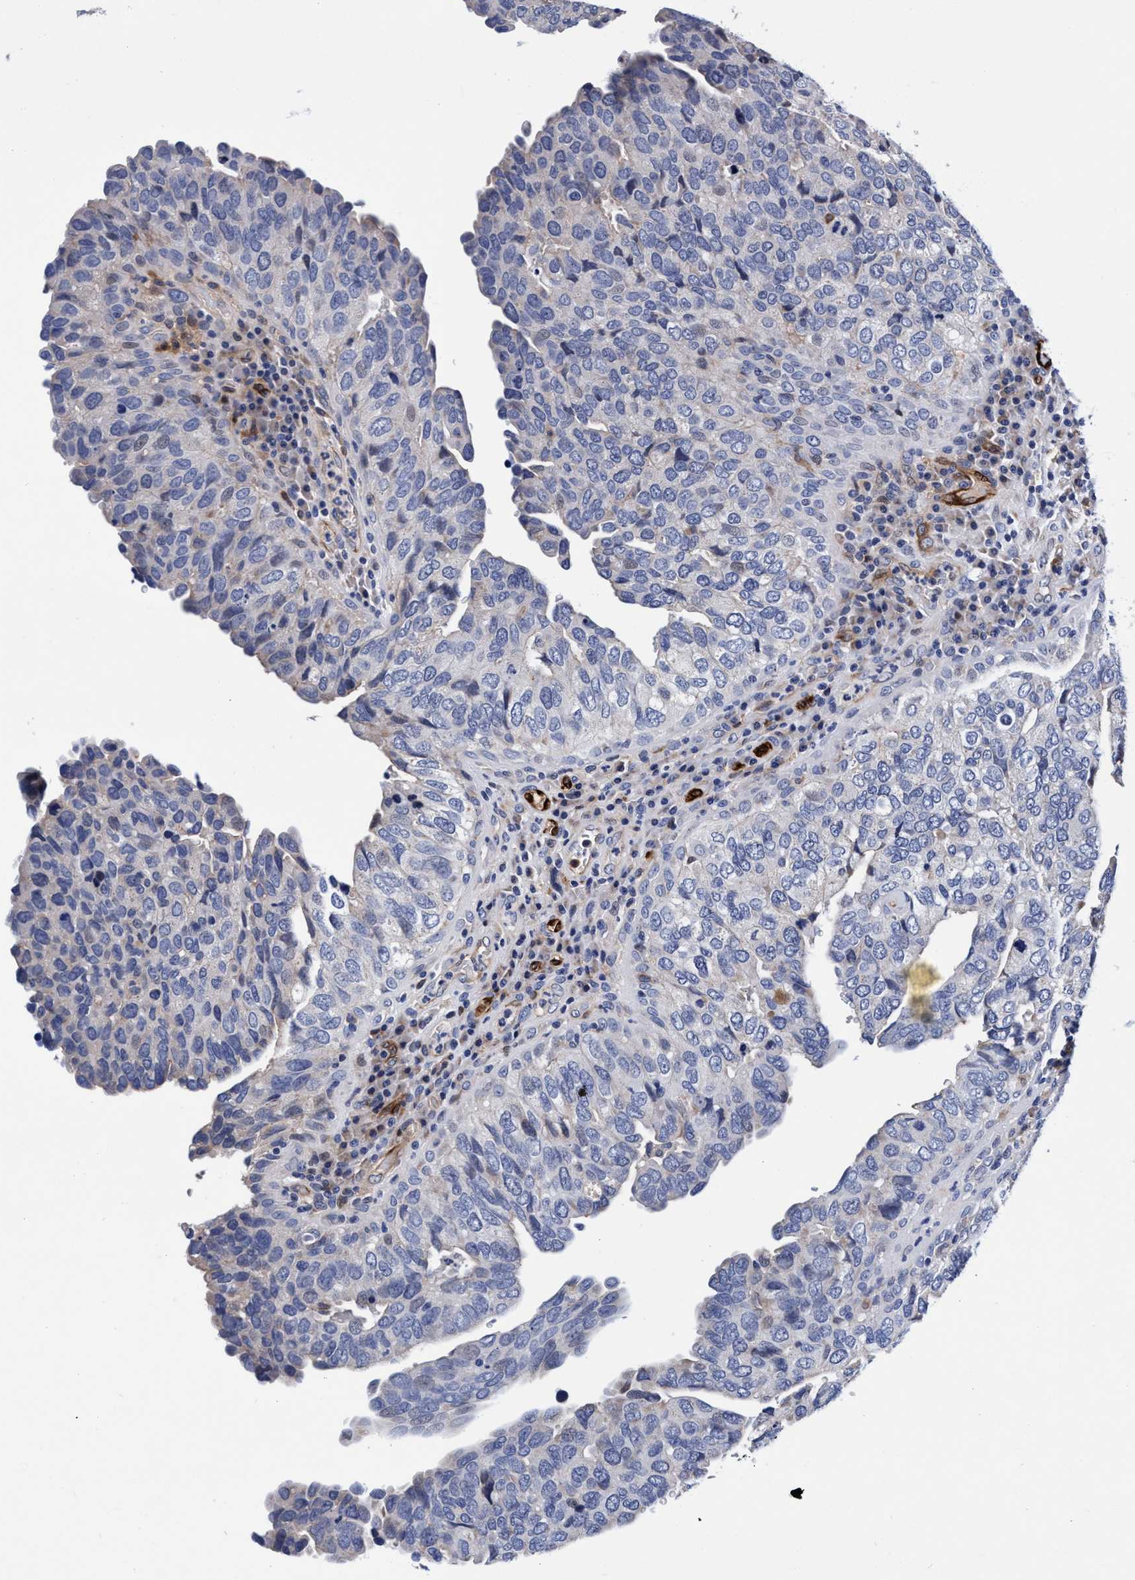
{"staining": {"intensity": "moderate", "quantity": "<25%", "location": "cytoplasmic/membranous"}, "tissue": "urothelial cancer", "cell_type": "Tumor cells", "image_type": "cancer", "snomed": [{"axis": "morphology", "description": "Urothelial carcinoma, High grade"}, {"axis": "topography", "description": "Urinary bladder"}], "caption": "Protein expression analysis of human urothelial cancer reveals moderate cytoplasmic/membranous staining in approximately <25% of tumor cells.", "gene": "UBALD2", "patient": {"sex": "female", "age": 82}}